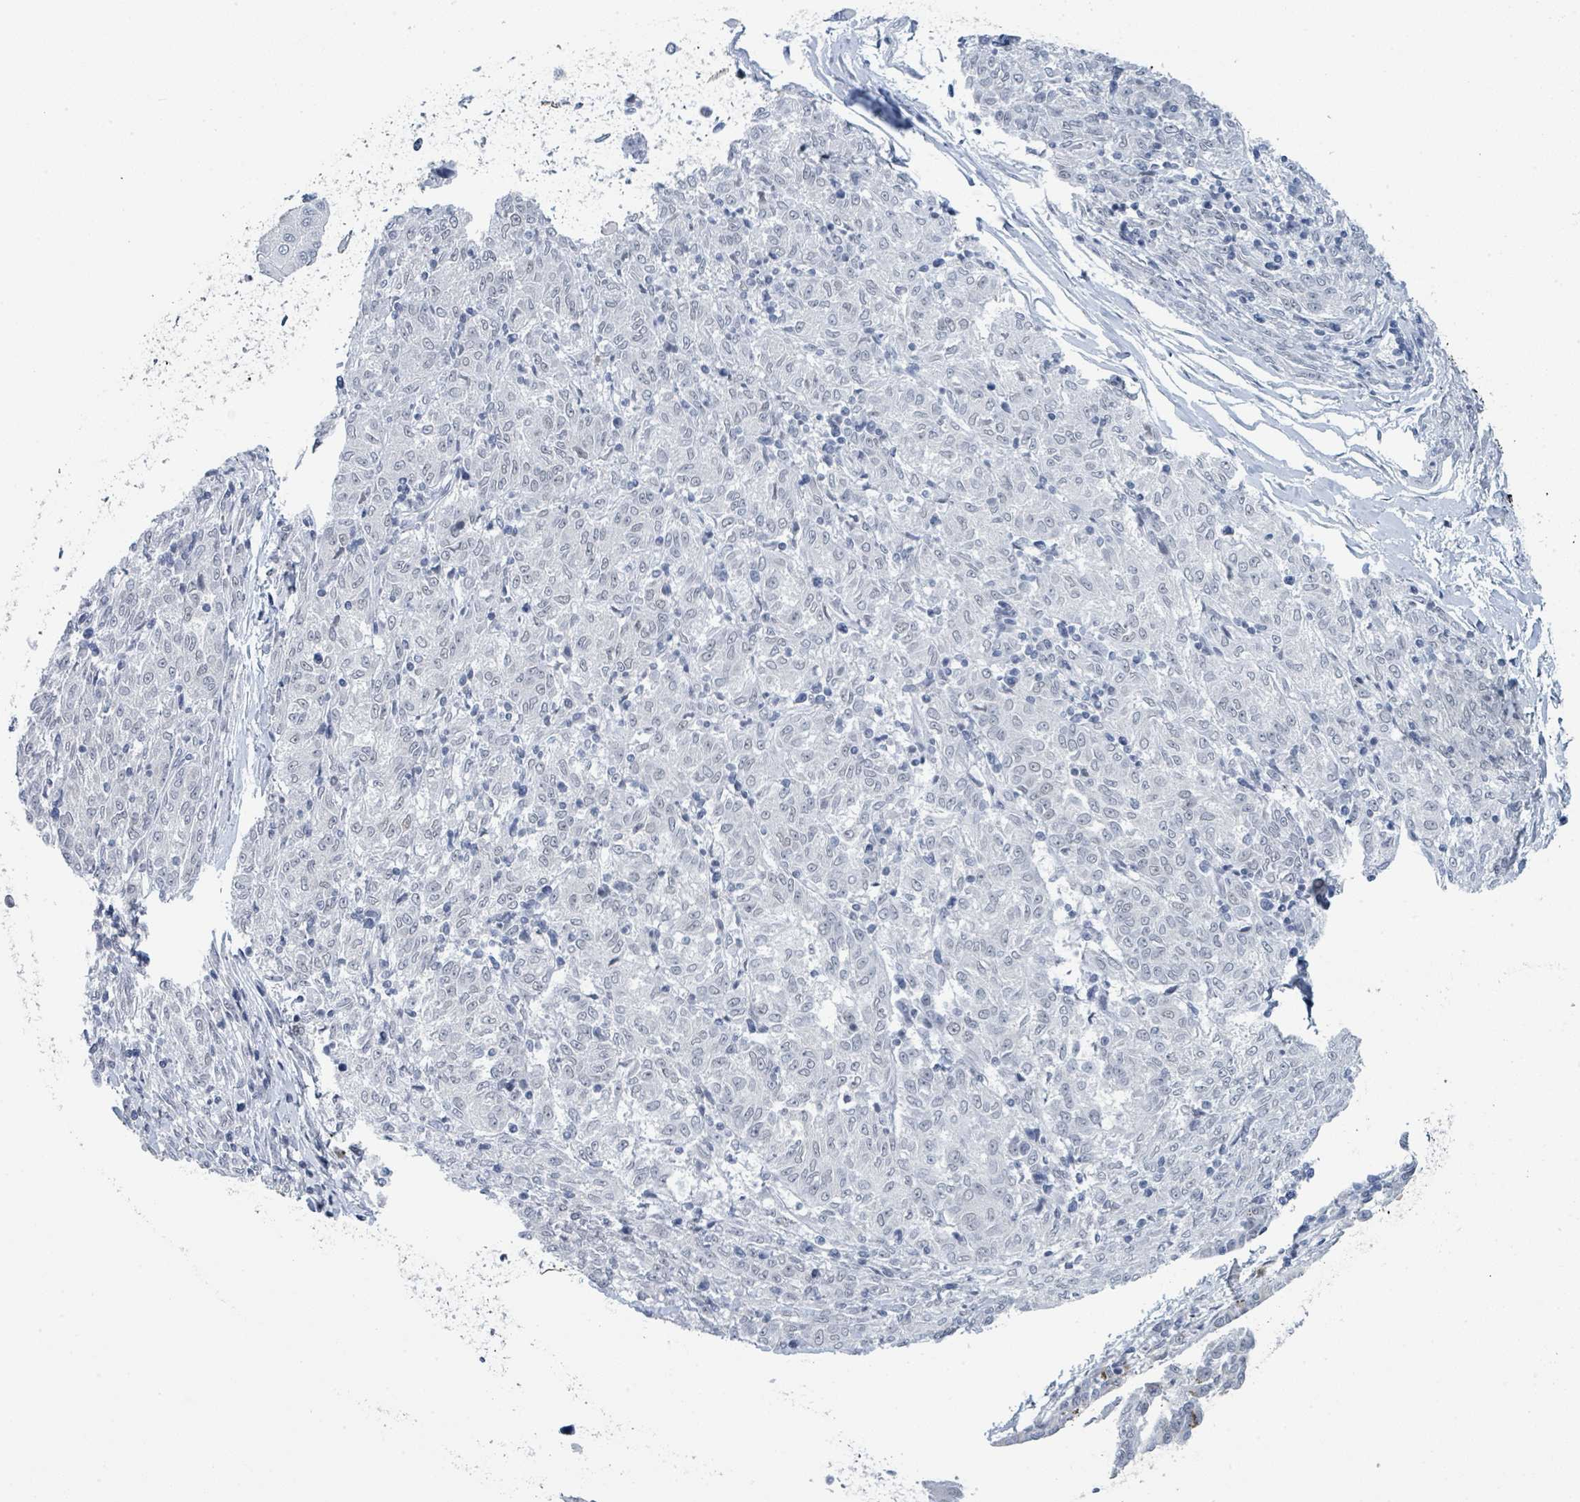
{"staining": {"intensity": "negative", "quantity": "none", "location": "none"}, "tissue": "melanoma", "cell_type": "Tumor cells", "image_type": "cancer", "snomed": [{"axis": "morphology", "description": "Malignant melanoma, NOS"}, {"axis": "topography", "description": "Skin"}], "caption": "This is an IHC histopathology image of human malignant melanoma. There is no expression in tumor cells.", "gene": "EHMT2", "patient": {"sex": "female", "age": 72}}